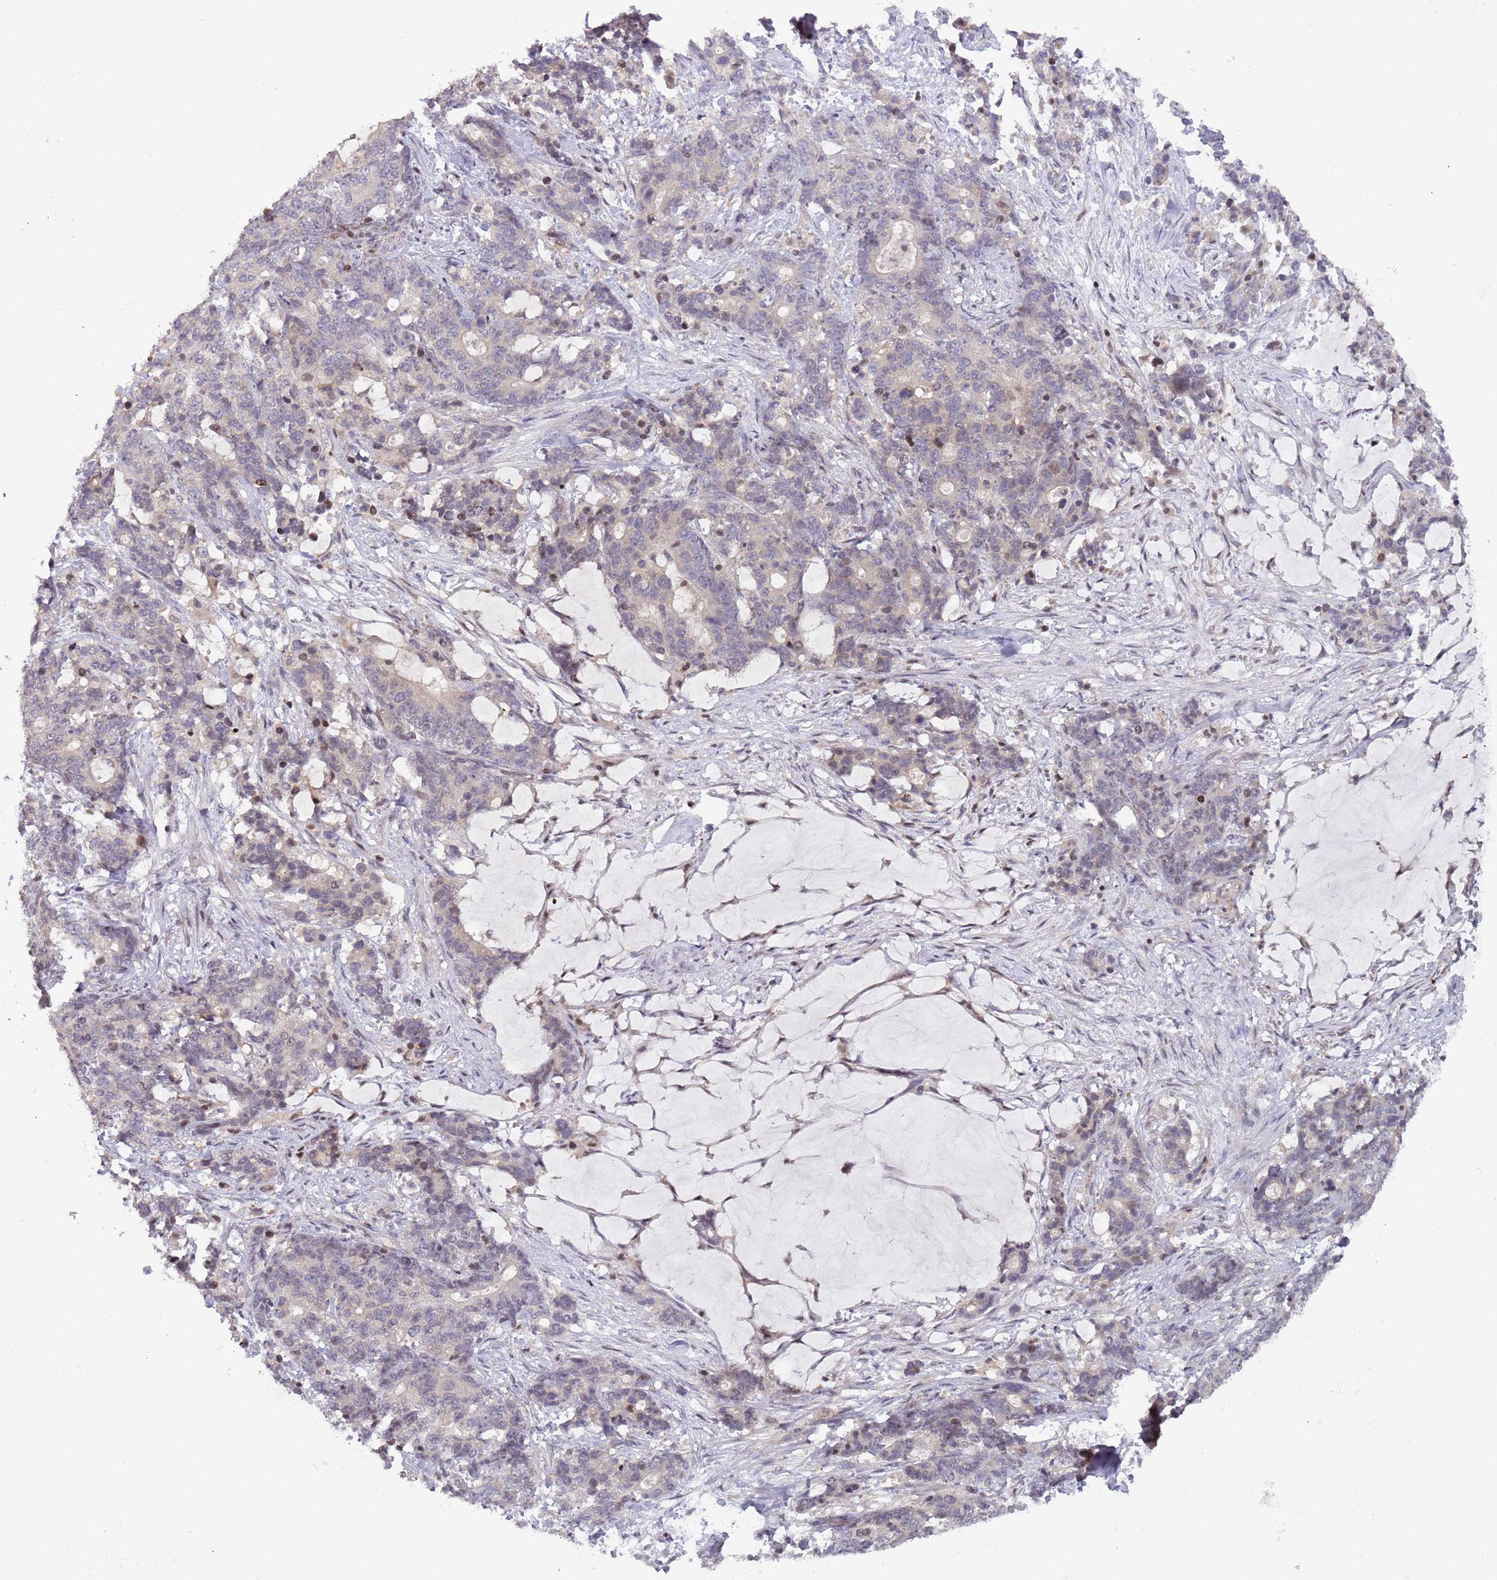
{"staining": {"intensity": "negative", "quantity": "none", "location": "none"}, "tissue": "stomach cancer", "cell_type": "Tumor cells", "image_type": "cancer", "snomed": [{"axis": "morphology", "description": "Normal tissue, NOS"}, {"axis": "morphology", "description": "Adenocarcinoma, NOS"}, {"axis": "topography", "description": "Stomach"}], "caption": "Adenocarcinoma (stomach) stained for a protein using immunohistochemistry (IHC) shows no expression tumor cells.", "gene": "ARHGEF5", "patient": {"sex": "female", "age": 64}}